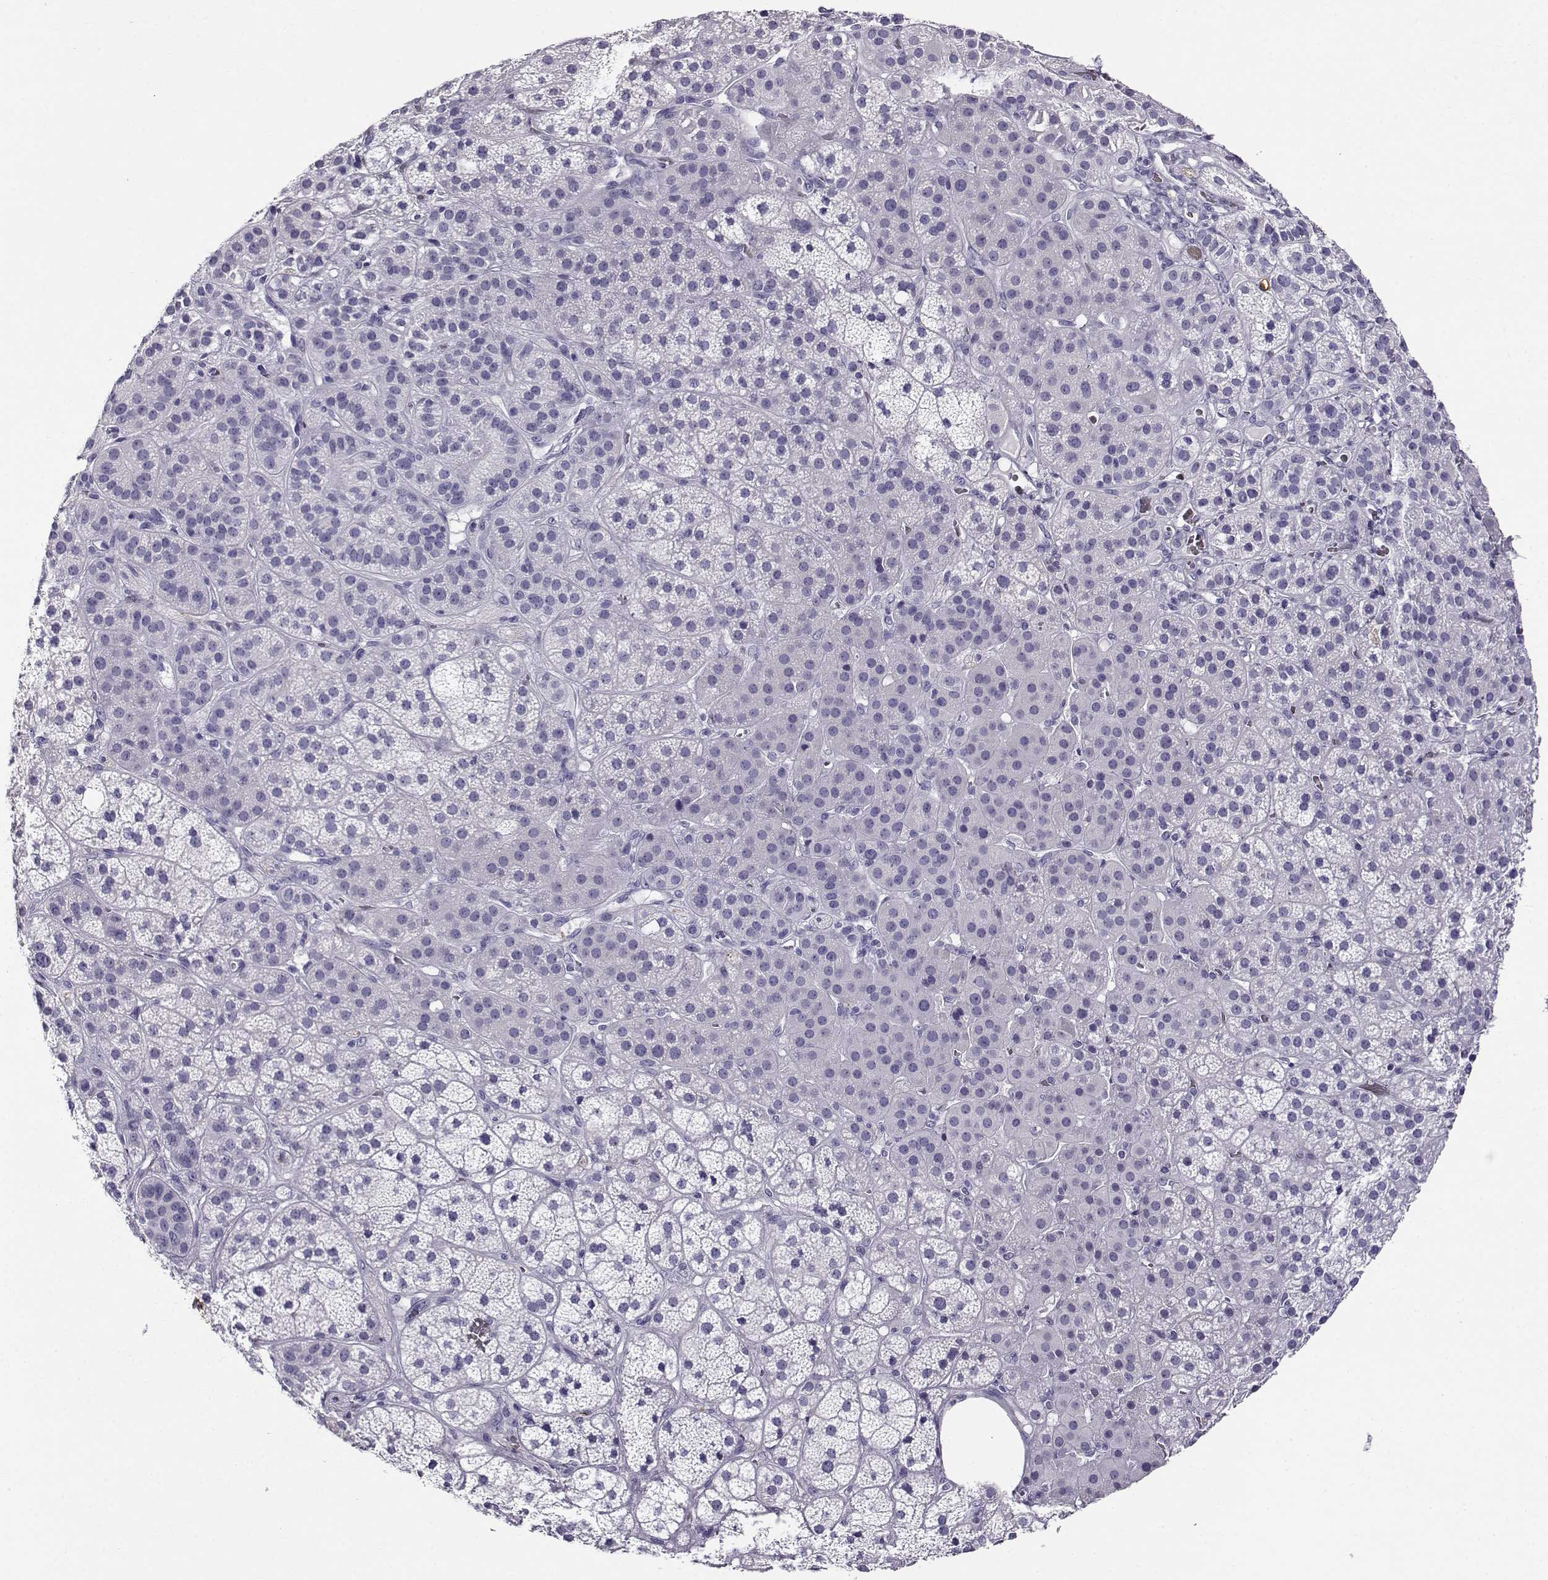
{"staining": {"intensity": "weak", "quantity": "<25%", "location": "cytoplasmic/membranous"}, "tissue": "adrenal gland", "cell_type": "Glandular cells", "image_type": "normal", "snomed": [{"axis": "morphology", "description": "Normal tissue, NOS"}, {"axis": "topography", "description": "Adrenal gland"}], "caption": "The immunohistochemistry micrograph has no significant expression in glandular cells of adrenal gland.", "gene": "RHOXF2B", "patient": {"sex": "male", "age": 57}}